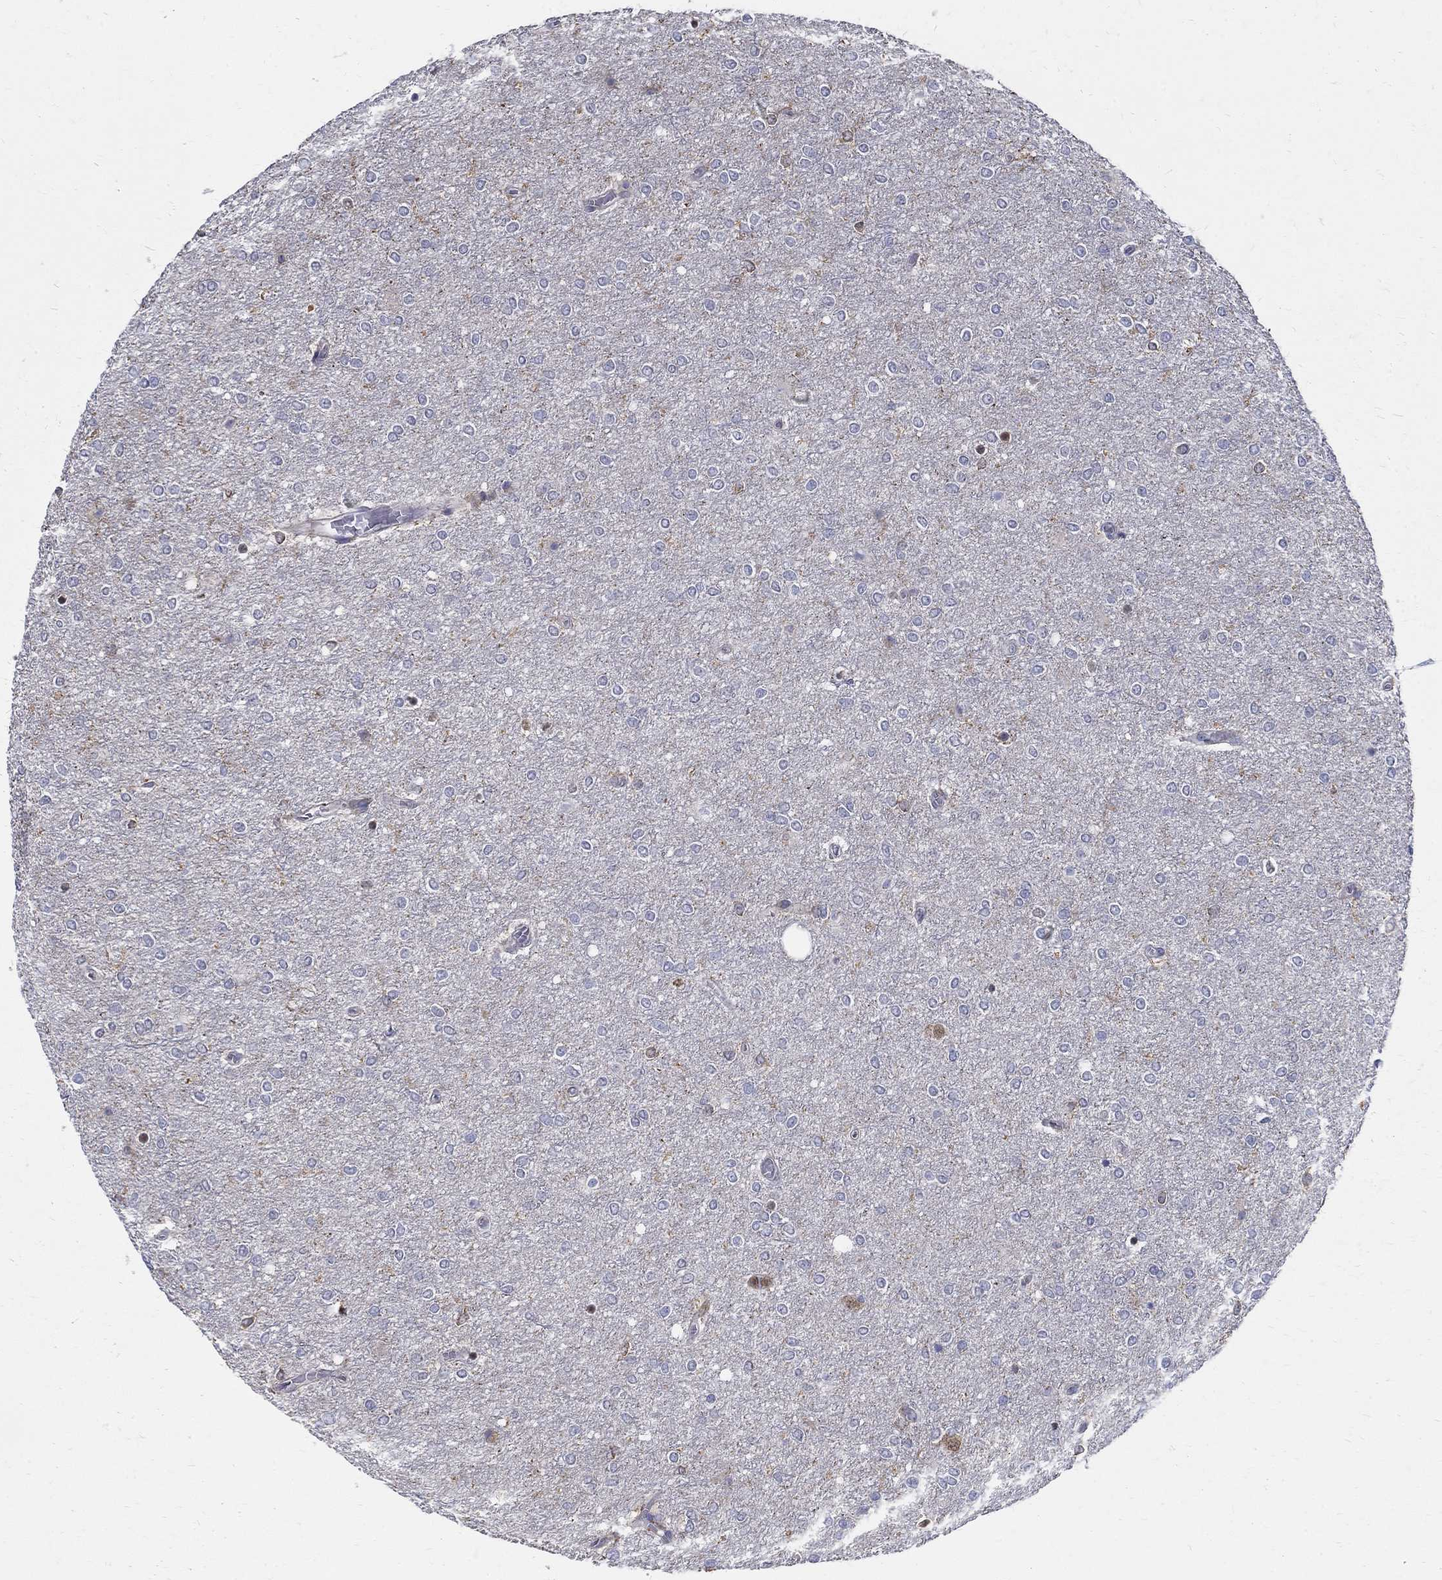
{"staining": {"intensity": "negative", "quantity": "none", "location": "none"}, "tissue": "glioma", "cell_type": "Tumor cells", "image_type": "cancer", "snomed": [{"axis": "morphology", "description": "Glioma, malignant, High grade"}, {"axis": "topography", "description": "Brain"}], "caption": "There is no significant positivity in tumor cells of glioma. Brightfield microscopy of immunohistochemistry (IHC) stained with DAB (3,3'-diaminobenzidine) (brown) and hematoxylin (blue), captured at high magnification.", "gene": "AGAP2", "patient": {"sex": "female", "age": 61}}